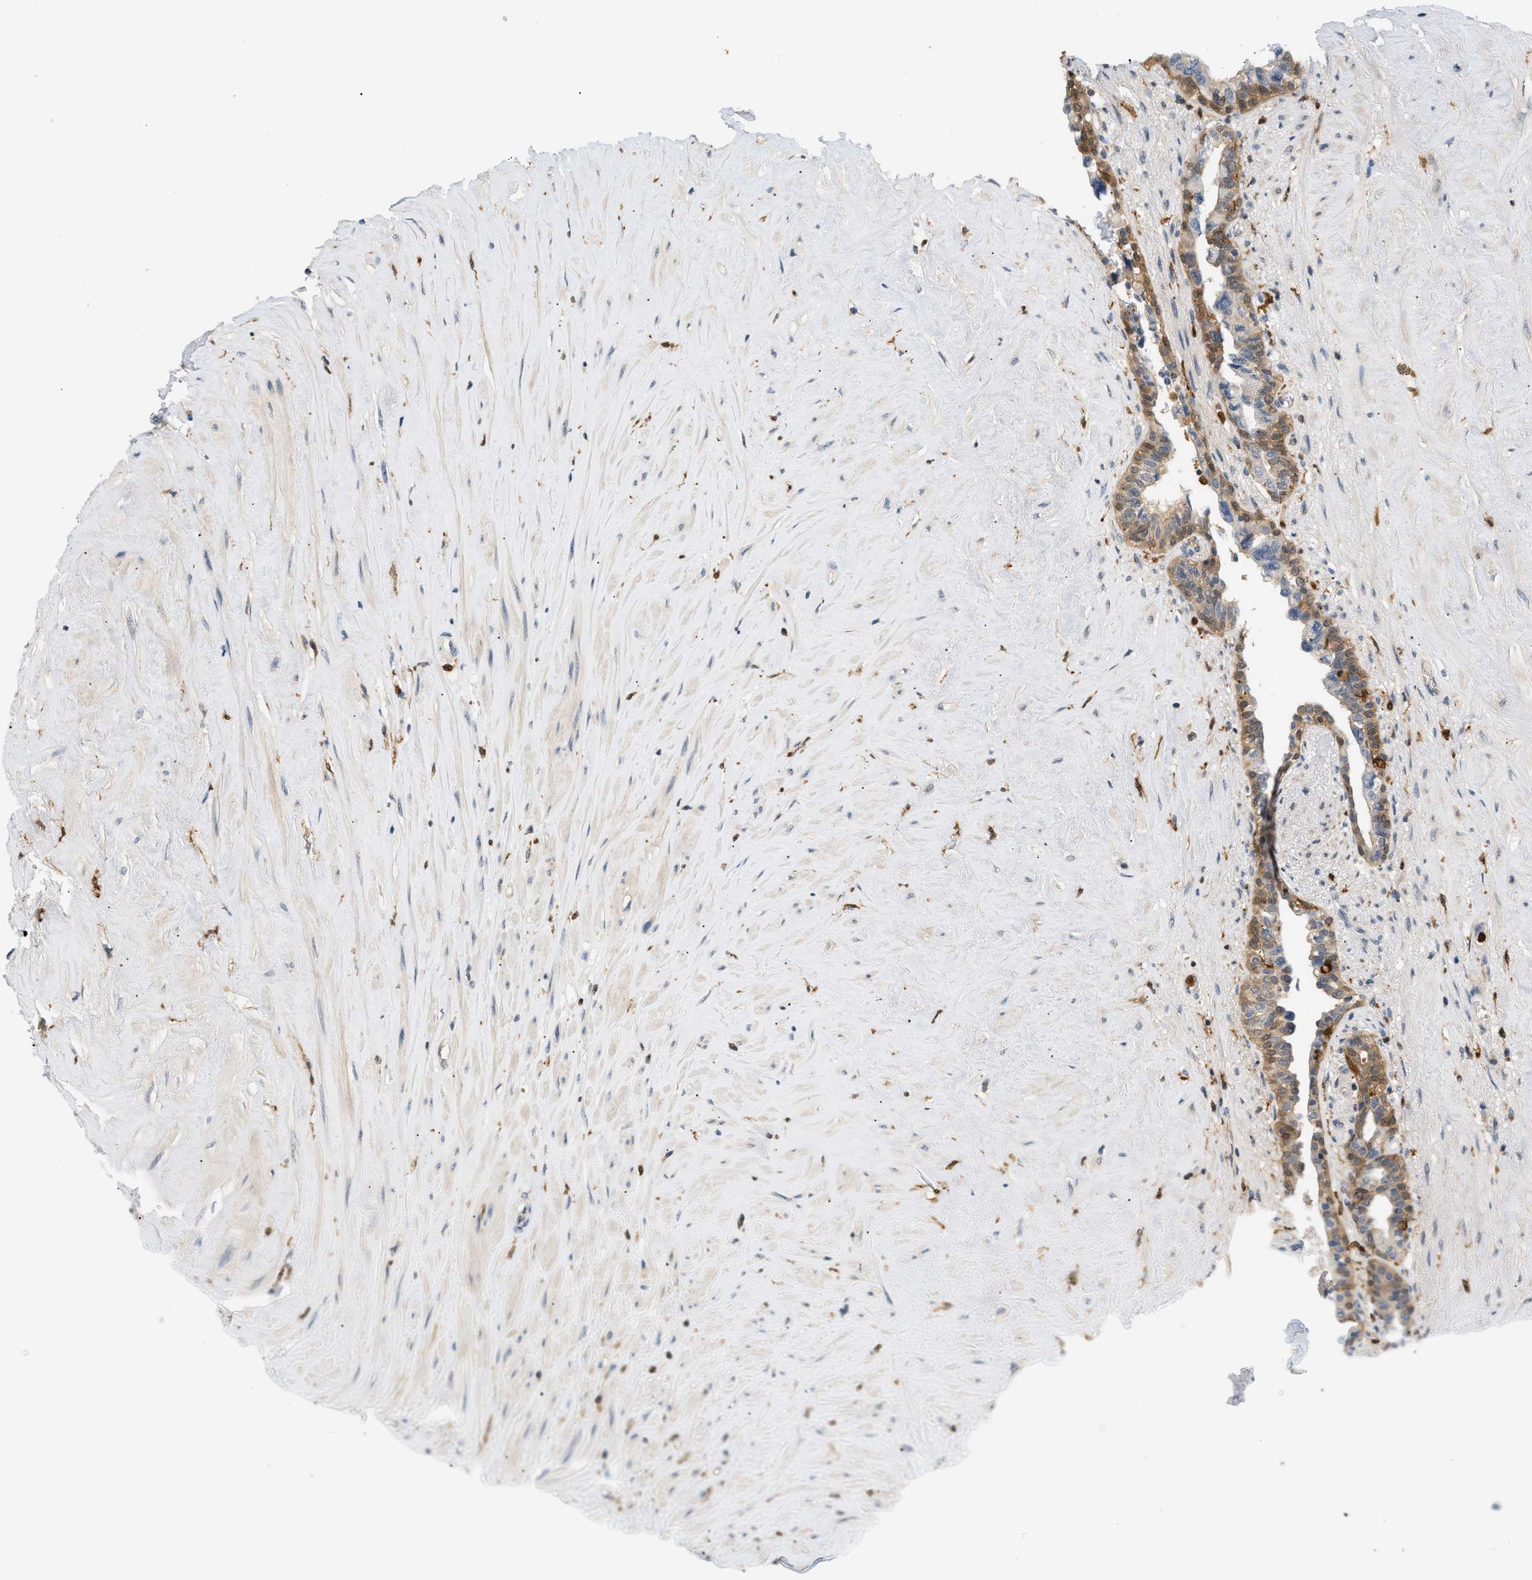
{"staining": {"intensity": "moderate", "quantity": "<25%", "location": "cytoplasmic/membranous,nuclear"}, "tissue": "seminal vesicle", "cell_type": "Glandular cells", "image_type": "normal", "snomed": [{"axis": "morphology", "description": "Normal tissue, NOS"}, {"axis": "topography", "description": "Seminal veicle"}], "caption": "A histopathology image of human seminal vesicle stained for a protein demonstrates moderate cytoplasmic/membranous,nuclear brown staining in glandular cells. (DAB (3,3'-diaminobenzidine) = brown stain, brightfield microscopy at high magnification).", "gene": "PYCARD", "patient": {"sex": "male", "age": 63}}